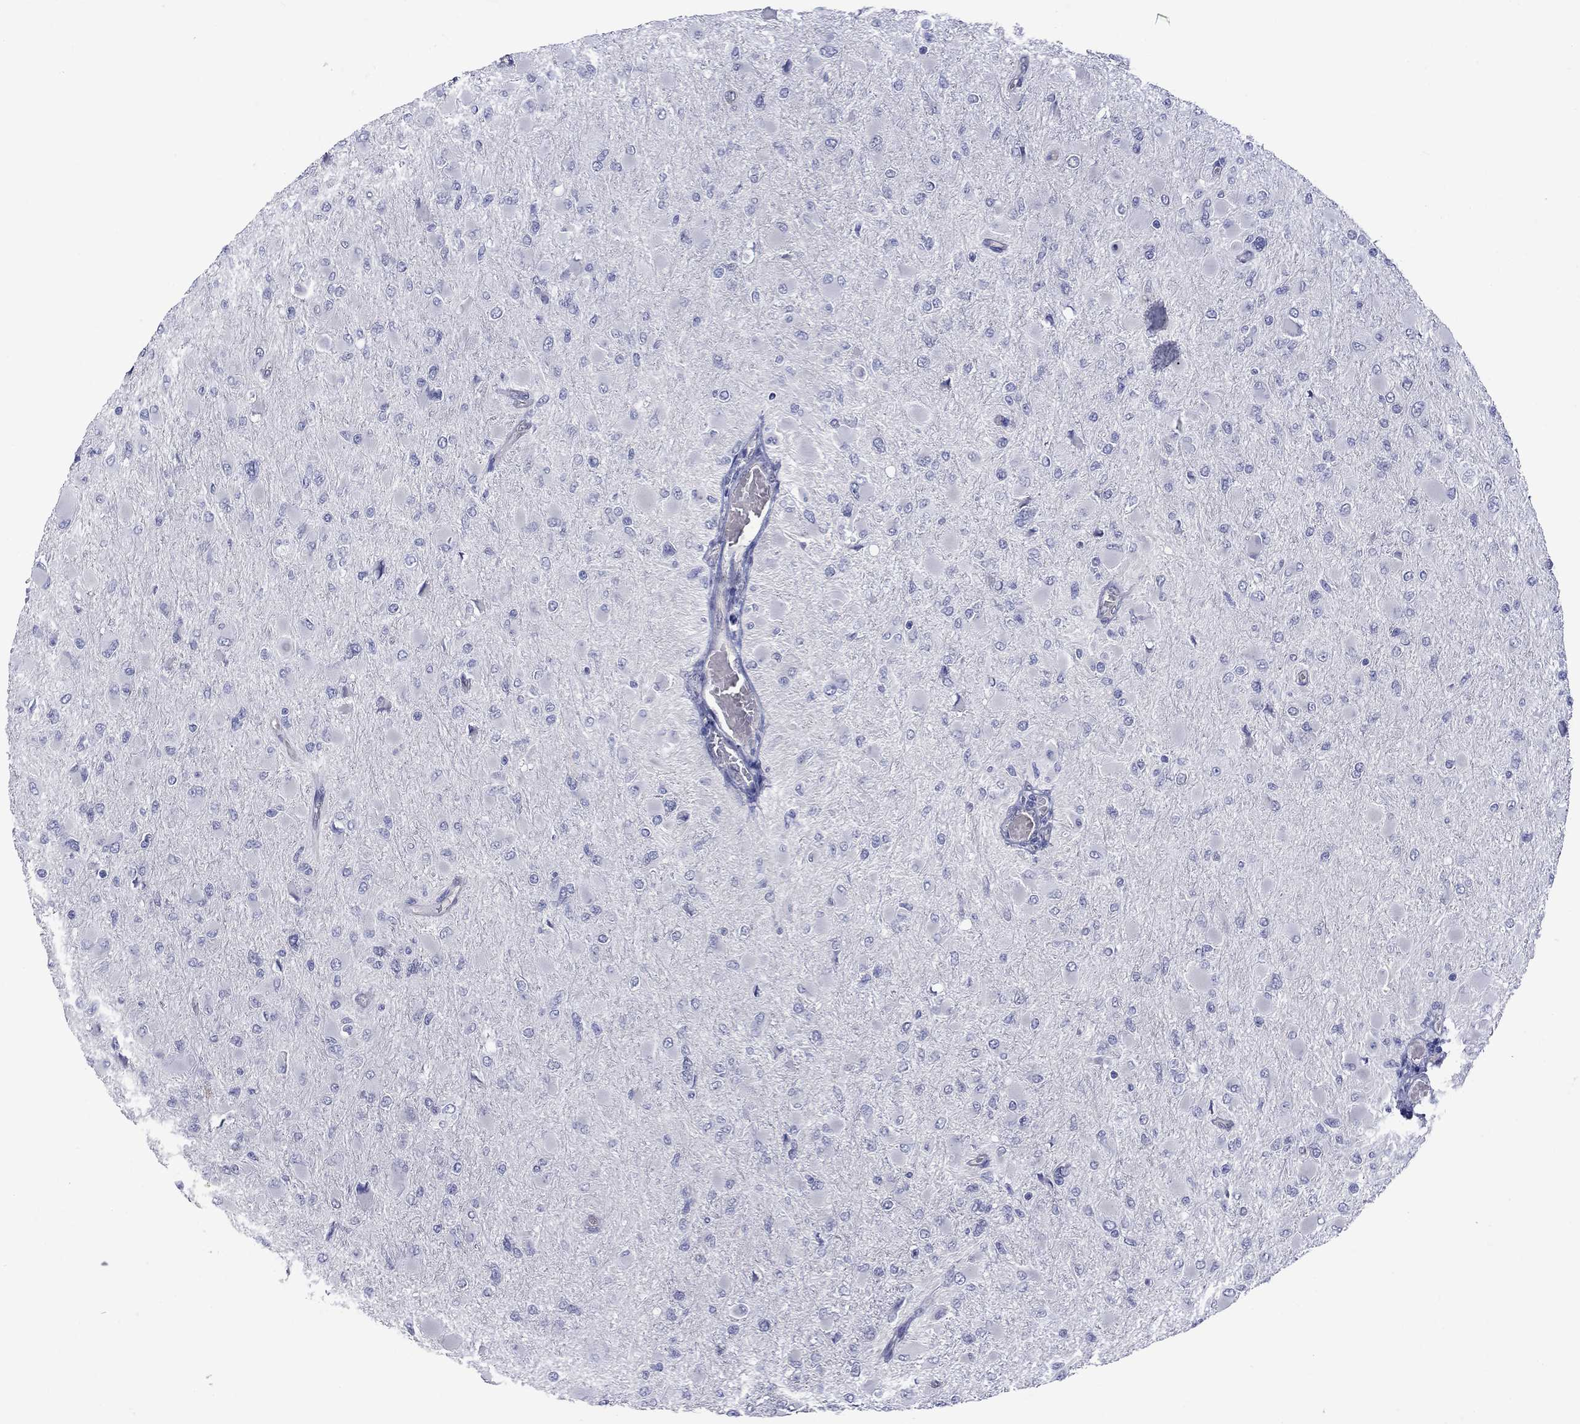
{"staining": {"intensity": "negative", "quantity": "none", "location": "none"}, "tissue": "glioma", "cell_type": "Tumor cells", "image_type": "cancer", "snomed": [{"axis": "morphology", "description": "Glioma, malignant, High grade"}, {"axis": "topography", "description": "Cerebral cortex"}], "caption": "A high-resolution photomicrograph shows IHC staining of malignant glioma (high-grade), which demonstrates no significant expression in tumor cells.", "gene": "CTNNBIP1", "patient": {"sex": "female", "age": 36}}